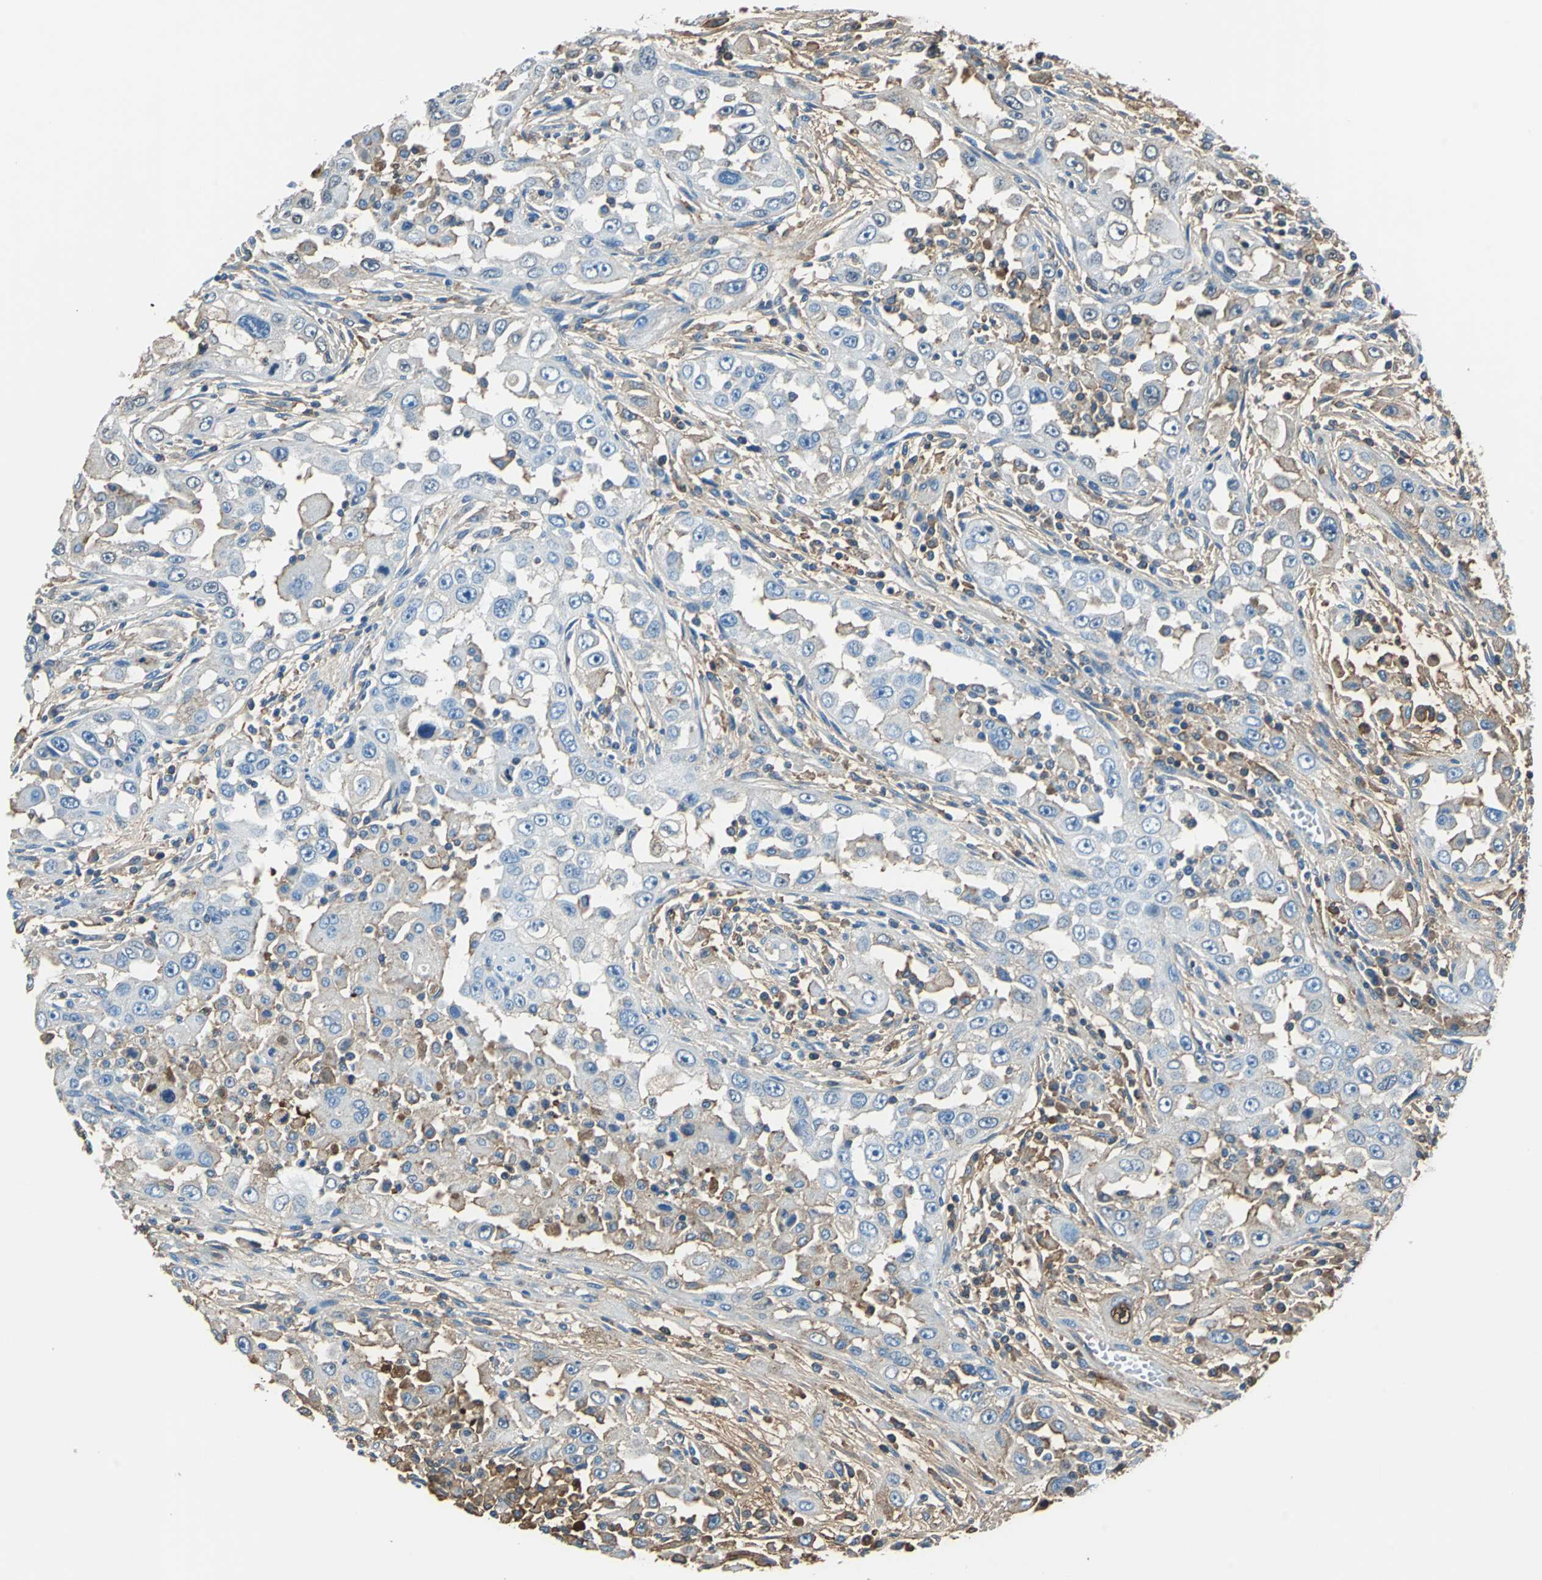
{"staining": {"intensity": "weak", "quantity": "<25%", "location": "cytoplasmic/membranous,nuclear"}, "tissue": "head and neck cancer", "cell_type": "Tumor cells", "image_type": "cancer", "snomed": [{"axis": "morphology", "description": "Carcinoma, NOS"}, {"axis": "topography", "description": "Head-Neck"}], "caption": "Tumor cells show no significant positivity in head and neck cancer (carcinoma). (DAB immunohistochemistry with hematoxylin counter stain).", "gene": "ALB", "patient": {"sex": "male", "age": 87}}